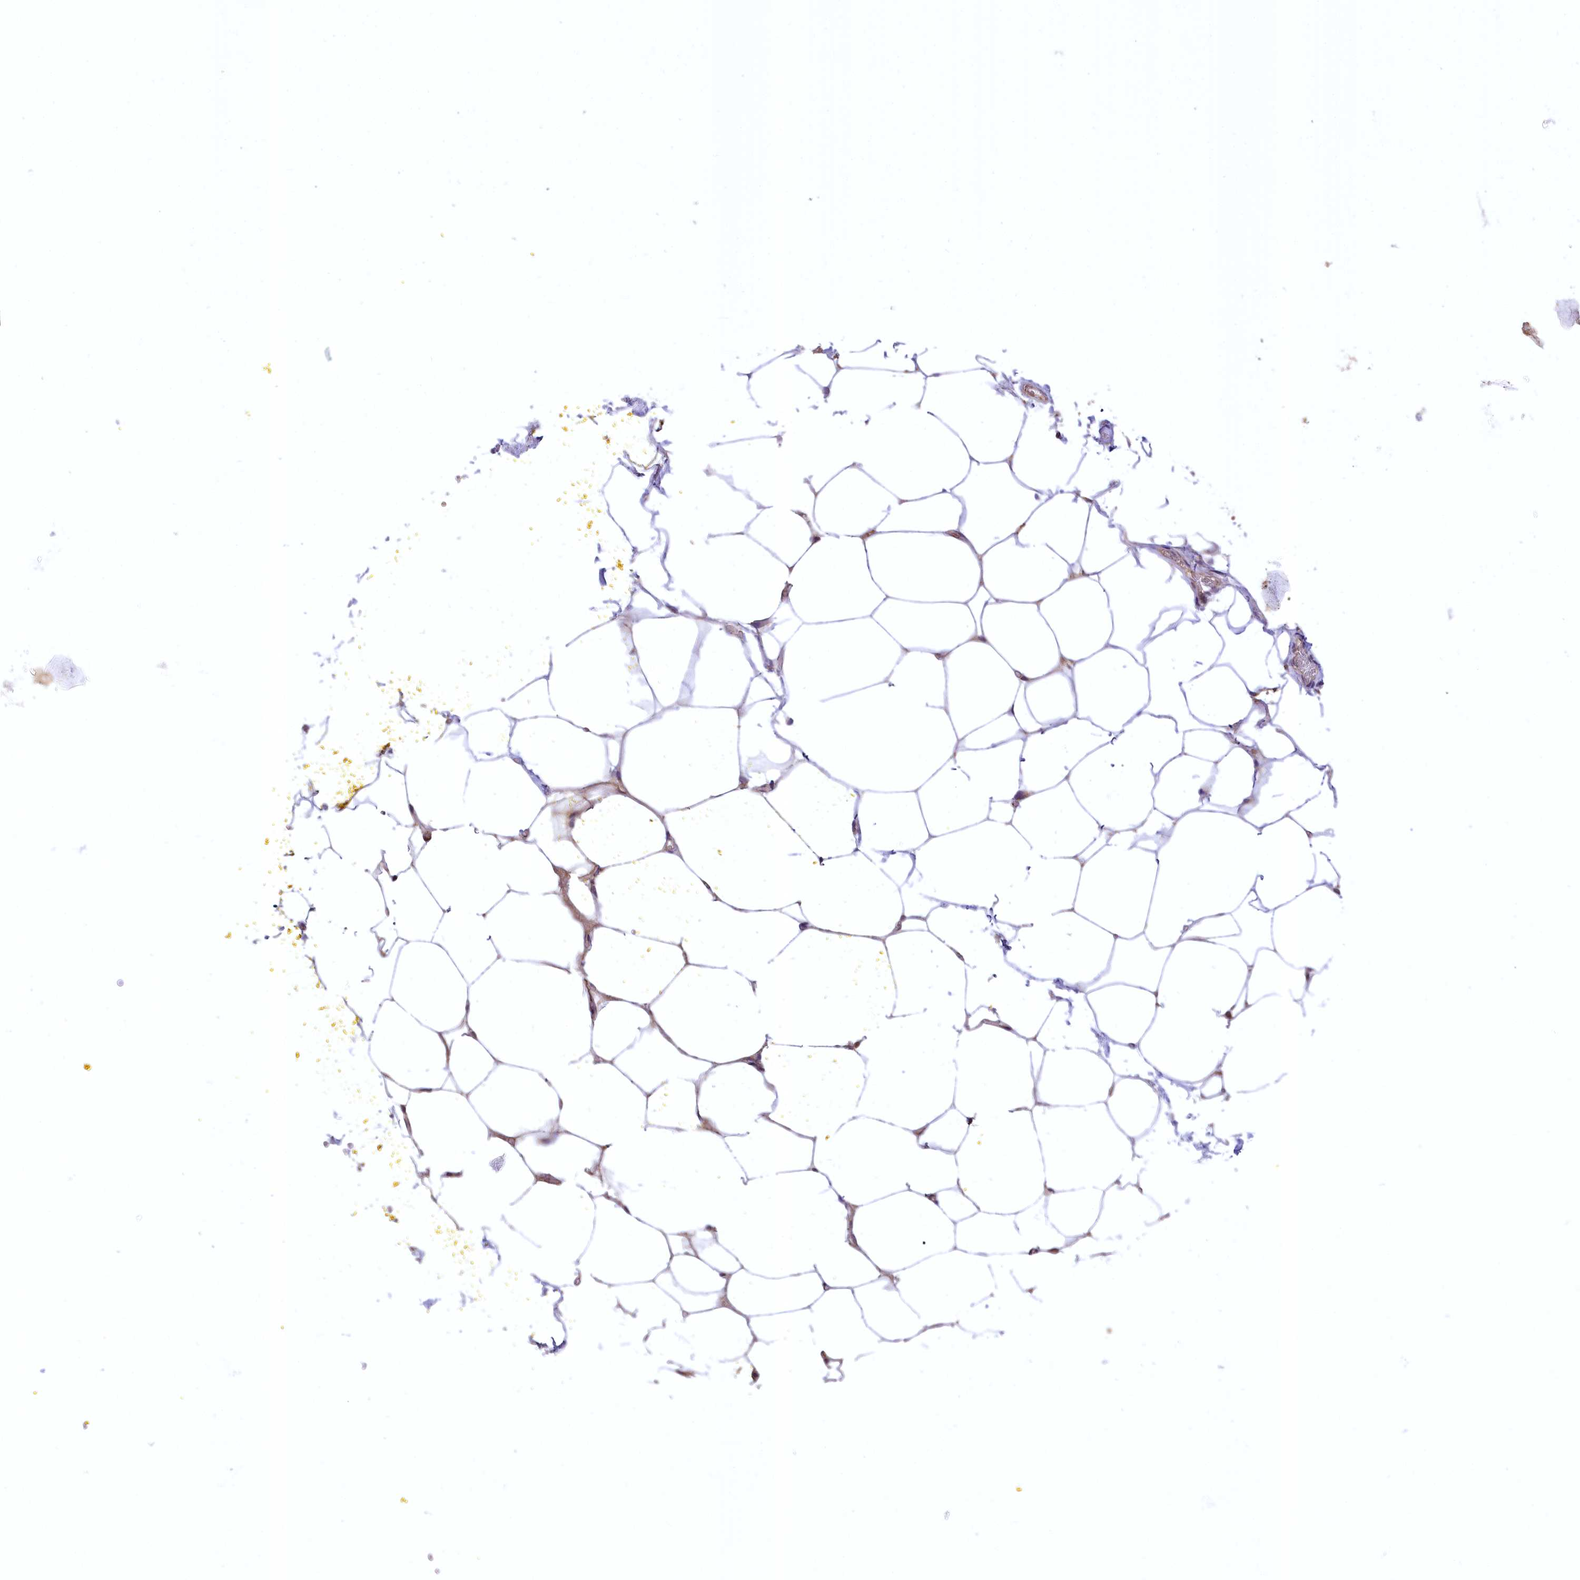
{"staining": {"intensity": "moderate", "quantity": "25%-75%", "location": "cytoplasmic/membranous,nuclear"}, "tissue": "adipose tissue", "cell_type": "Adipocytes", "image_type": "normal", "snomed": [{"axis": "morphology", "description": "Normal tissue, NOS"}, {"axis": "morphology", "description": "Adenocarcinoma, Low grade"}, {"axis": "topography", "description": "Prostate"}, {"axis": "topography", "description": "Peripheral nerve tissue"}], "caption": "High-magnification brightfield microscopy of benign adipose tissue stained with DAB (brown) and counterstained with hematoxylin (blue). adipocytes exhibit moderate cytoplasmic/membranous,nuclear staining is appreciated in about25%-75% of cells.", "gene": "SERGEF", "patient": {"sex": "male", "age": 63}}